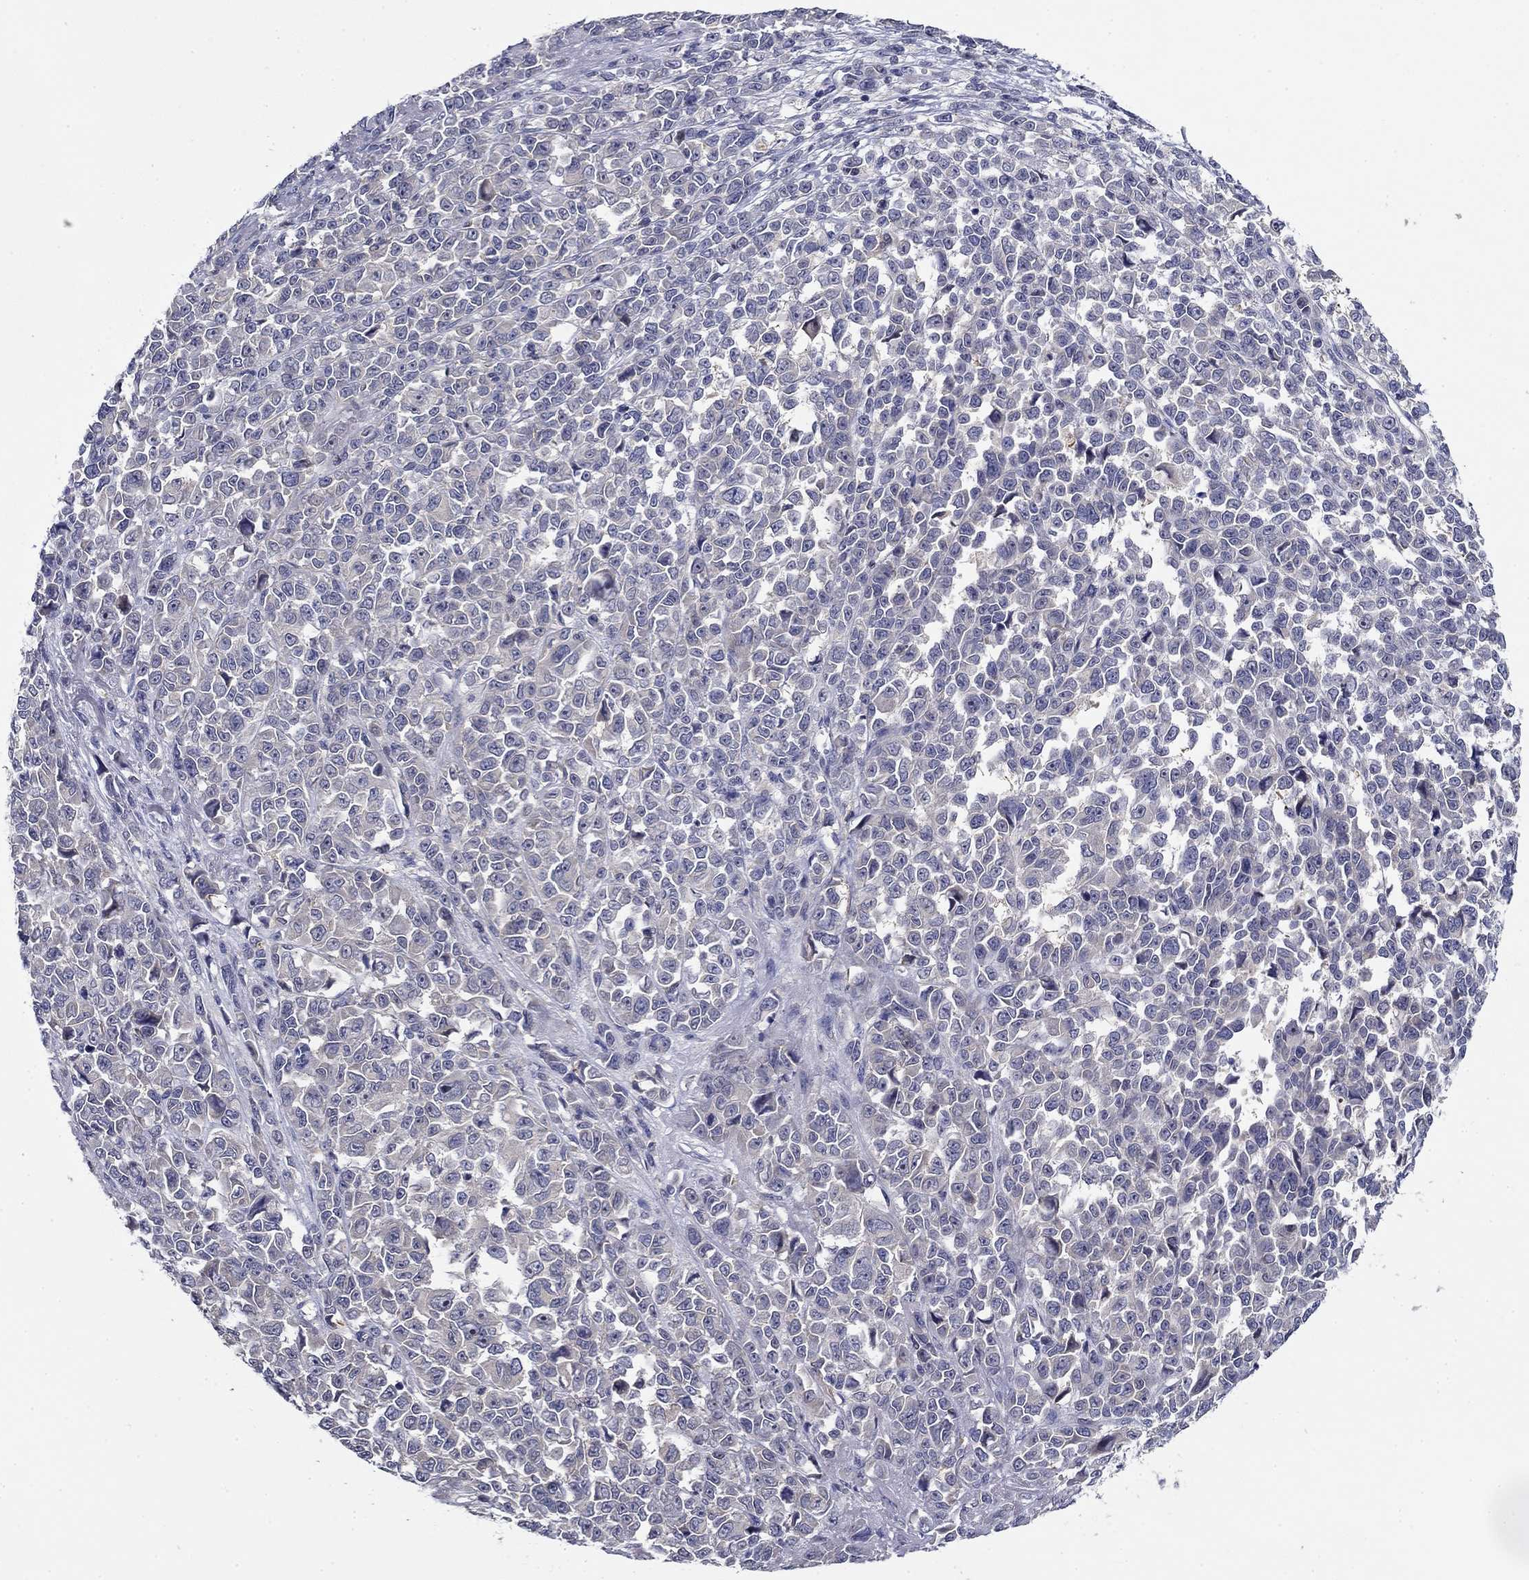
{"staining": {"intensity": "negative", "quantity": "none", "location": "none"}, "tissue": "melanoma", "cell_type": "Tumor cells", "image_type": "cancer", "snomed": [{"axis": "morphology", "description": "Malignant melanoma, NOS"}, {"axis": "topography", "description": "Skin"}], "caption": "Human melanoma stained for a protein using immunohistochemistry (IHC) reveals no positivity in tumor cells.", "gene": "POU2F2", "patient": {"sex": "female", "age": 95}}